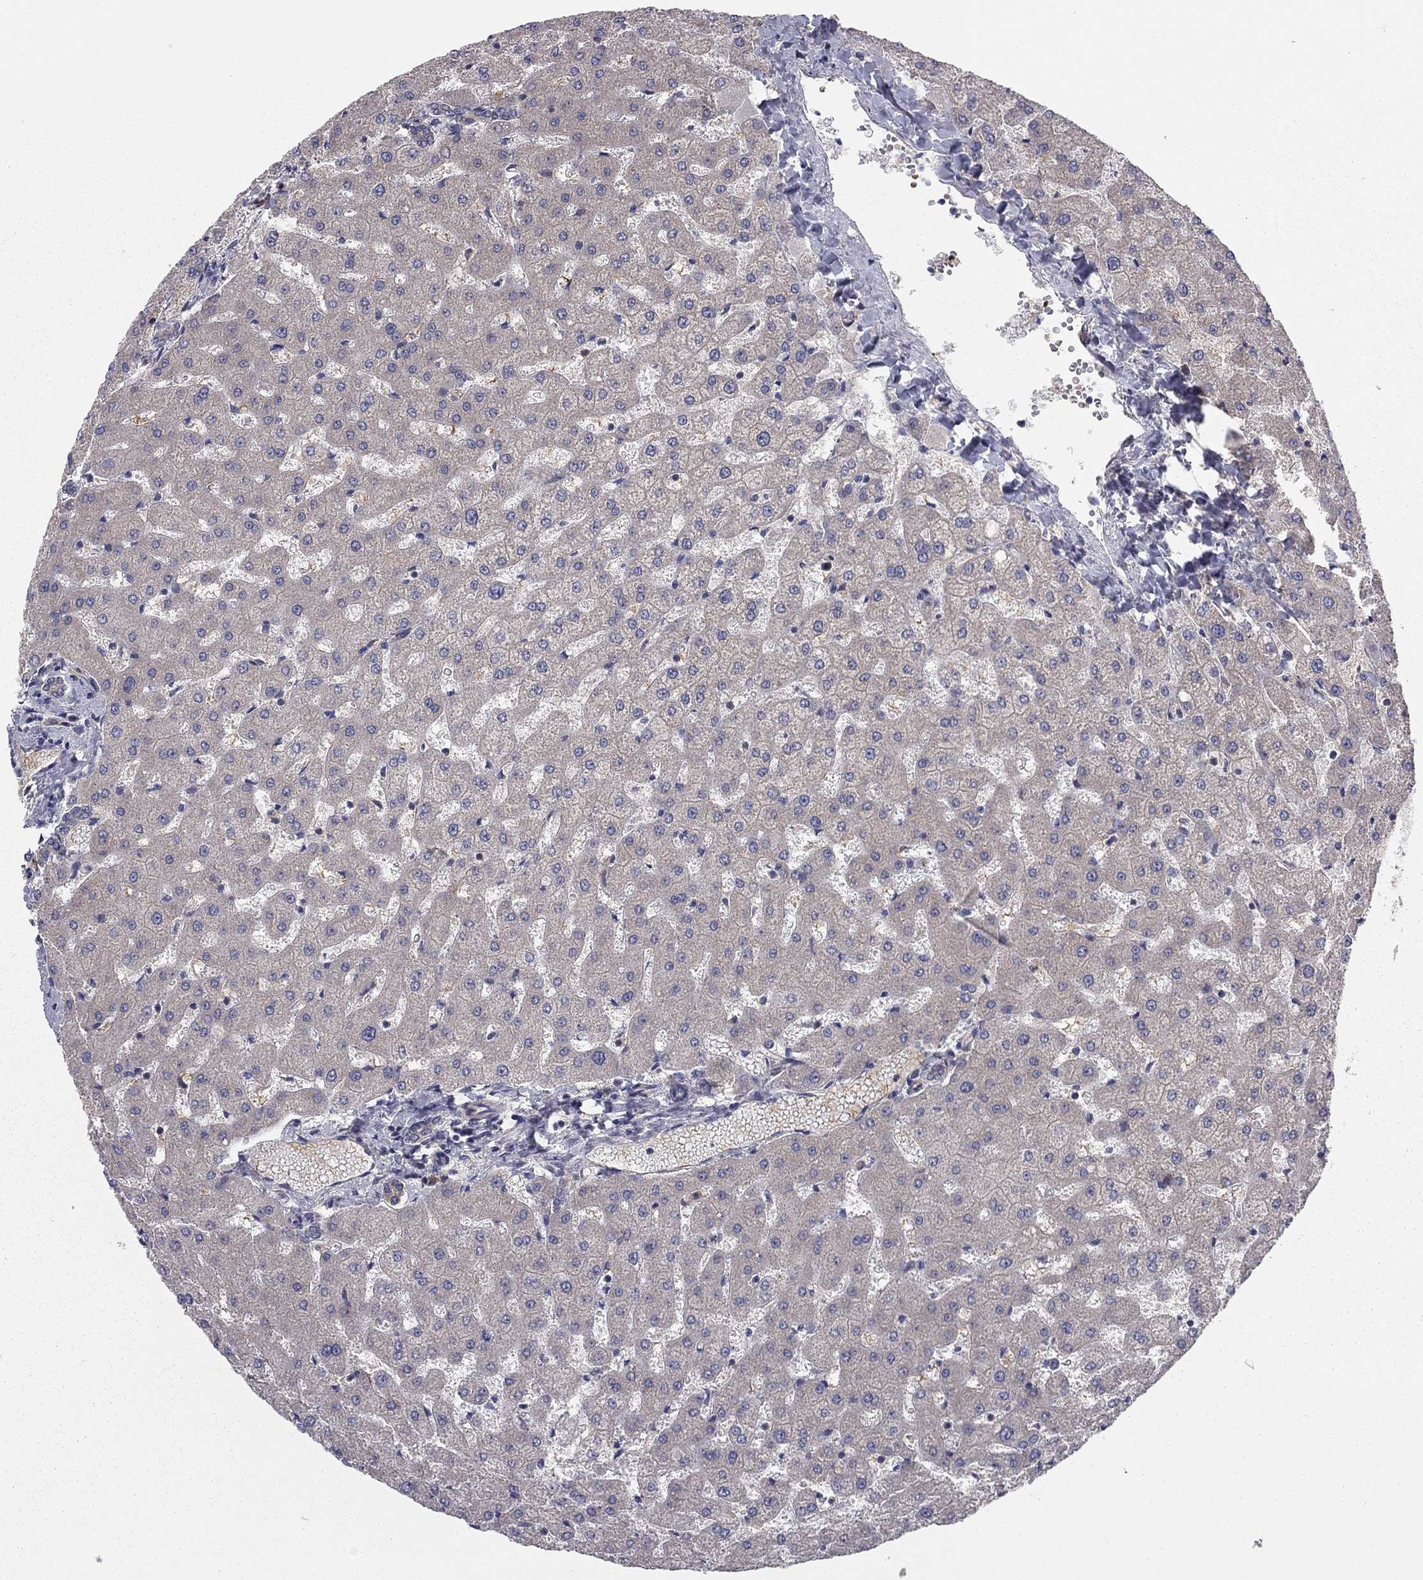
{"staining": {"intensity": "negative", "quantity": "none", "location": "none"}, "tissue": "liver", "cell_type": "Cholangiocytes", "image_type": "normal", "snomed": [{"axis": "morphology", "description": "Normal tissue, NOS"}, {"axis": "topography", "description": "Liver"}], "caption": "Immunohistochemistry (IHC) of benign liver demonstrates no positivity in cholangiocytes. (Stains: DAB IHC with hematoxylin counter stain, Microscopy: brightfield microscopy at high magnification).", "gene": "RNF123", "patient": {"sex": "female", "age": 50}}